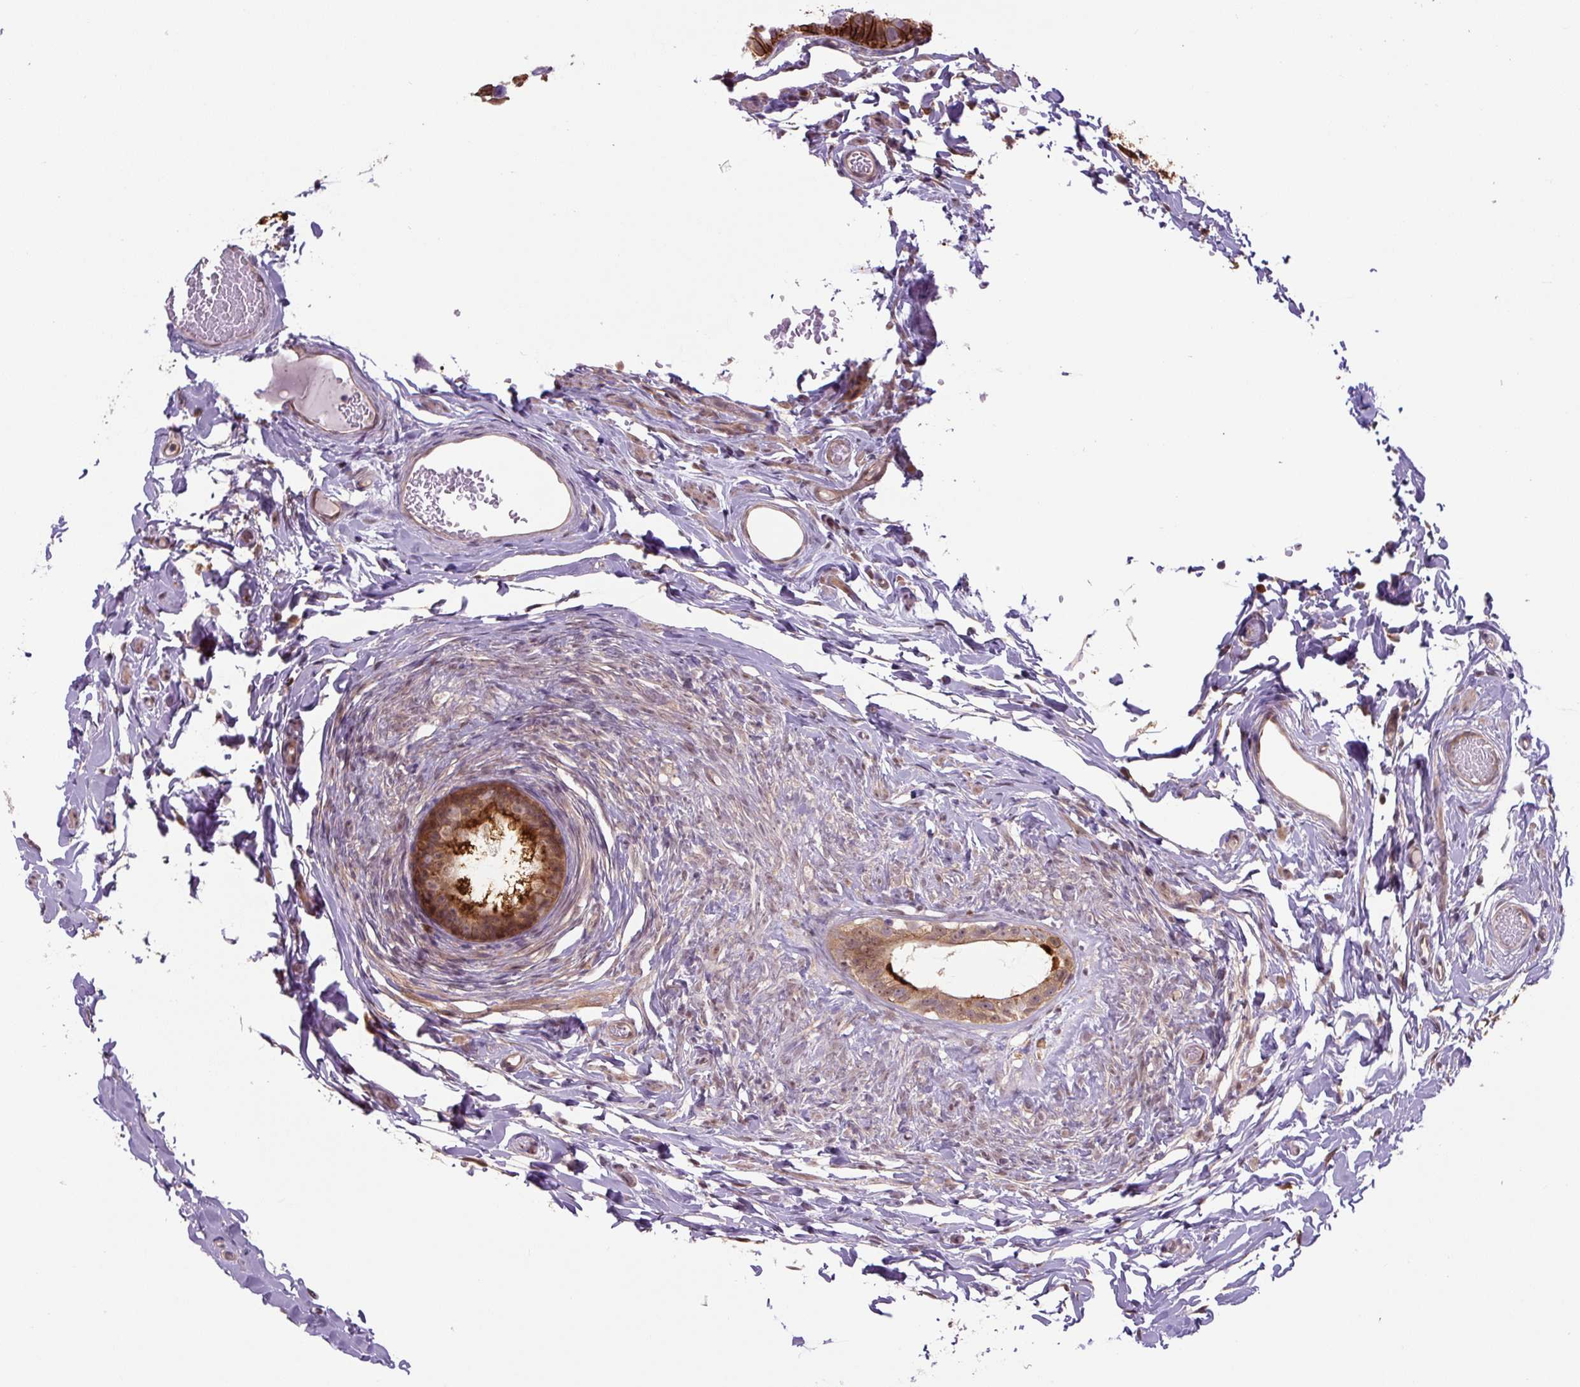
{"staining": {"intensity": "strong", "quantity": ">75%", "location": "cytoplasmic/membranous"}, "tissue": "epididymis", "cell_type": "Glandular cells", "image_type": "normal", "snomed": [{"axis": "morphology", "description": "Normal tissue, NOS"}, {"axis": "morphology", "description": "Carcinoma, Embryonal, NOS"}, {"axis": "topography", "description": "Testis"}, {"axis": "topography", "description": "Epididymis"}], "caption": "Normal epididymis displays strong cytoplasmic/membranous expression in approximately >75% of glandular cells, visualized by immunohistochemistry. Using DAB (3,3'-diaminobenzidine) (brown) and hematoxylin (blue) stains, captured at high magnification using brightfield microscopy.", "gene": "ZSWIM7", "patient": {"sex": "male", "age": 36}}